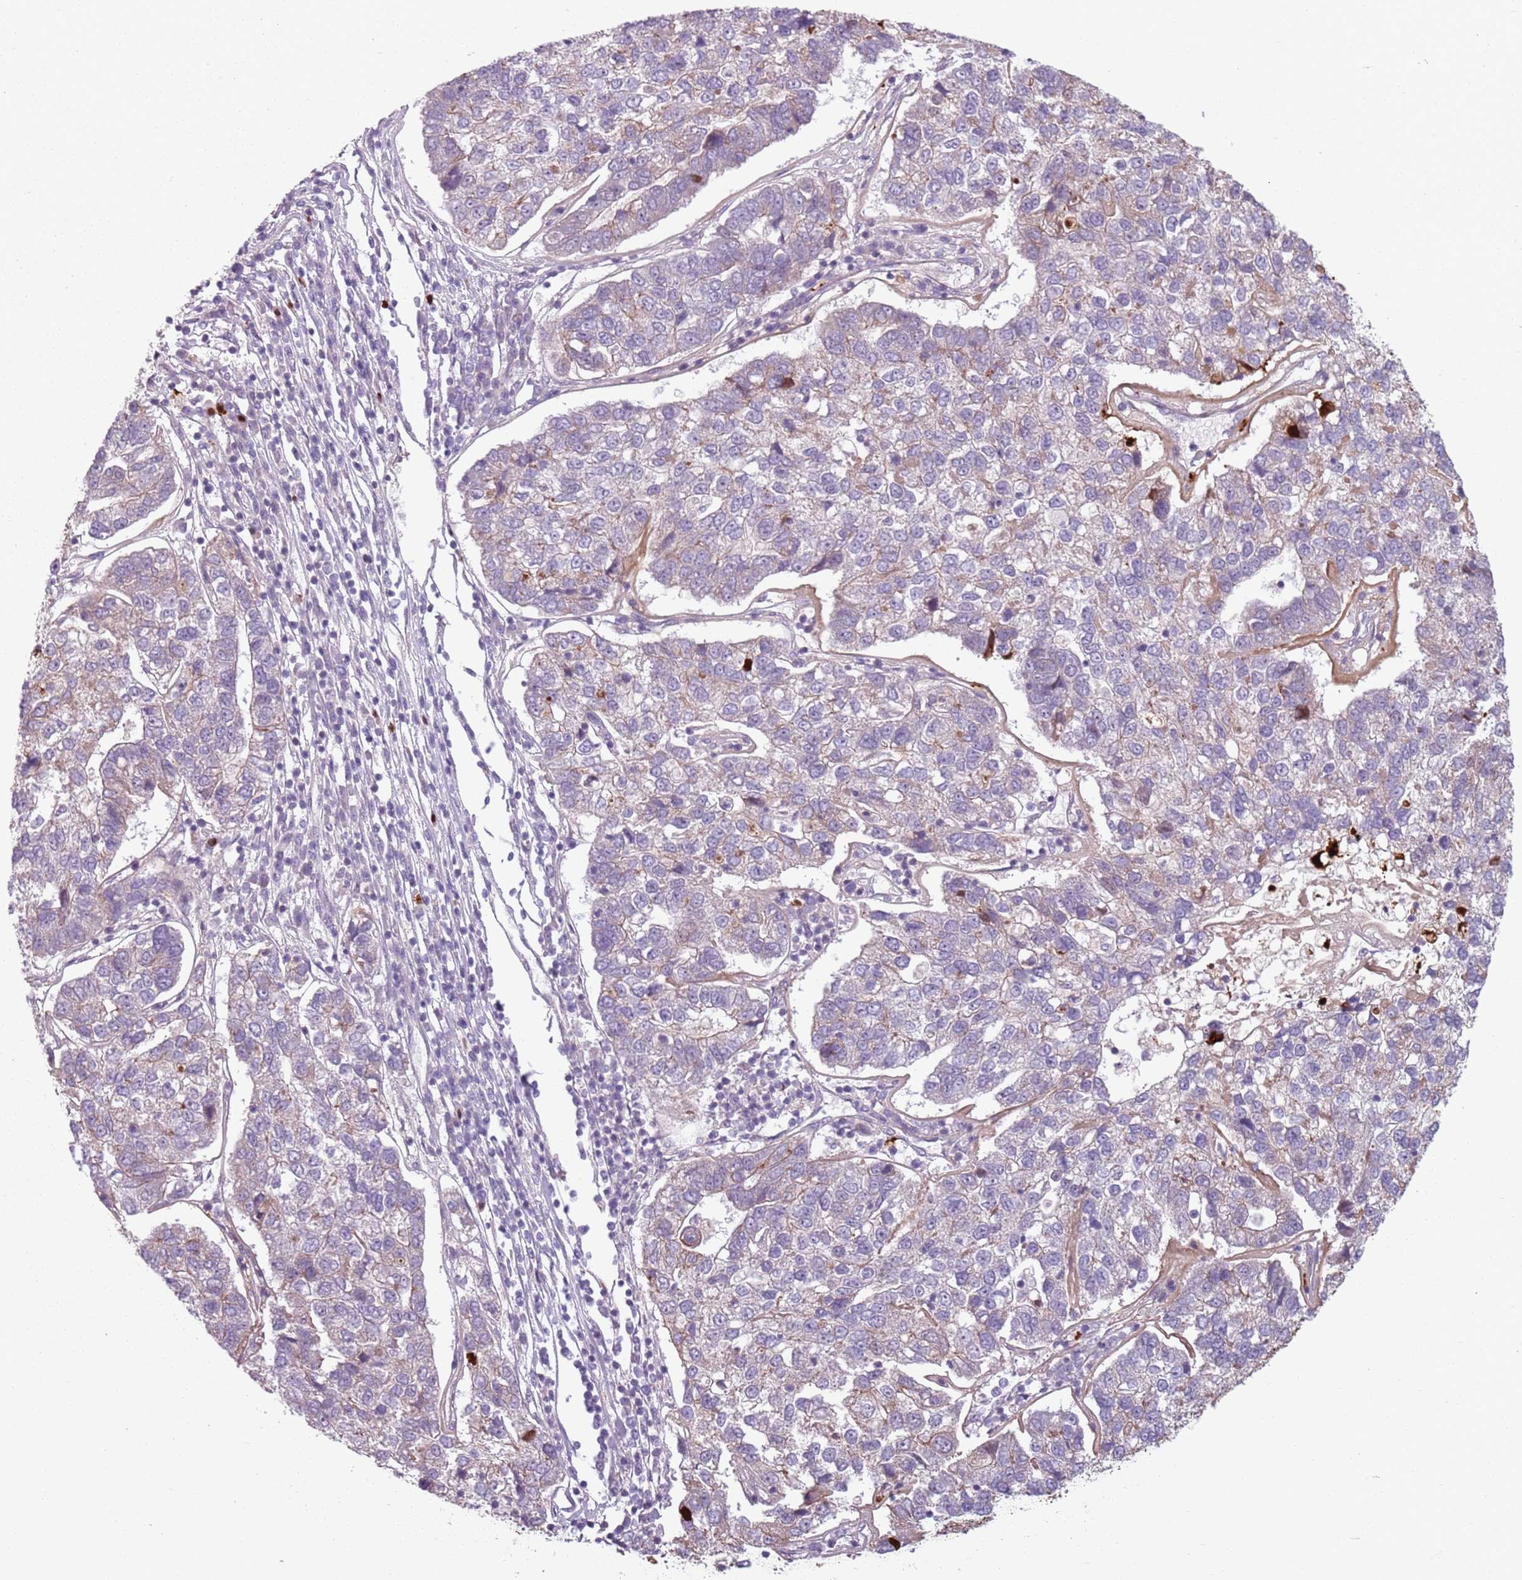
{"staining": {"intensity": "negative", "quantity": "none", "location": "none"}, "tissue": "pancreatic cancer", "cell_type": "Tumor cells", "image_type": "cancer", "snomed": [{"axis": "morphology", "description": "Adenocarcinoma, NOS"}, {"axis": "topography", "description": "Pancreas"}], "caption": "Tumor cells show no significant staining in pancreatic cancer (adenocarcinoma).", "gene": "TLCD2", "patient": {"sex": "female", "age": 61}}